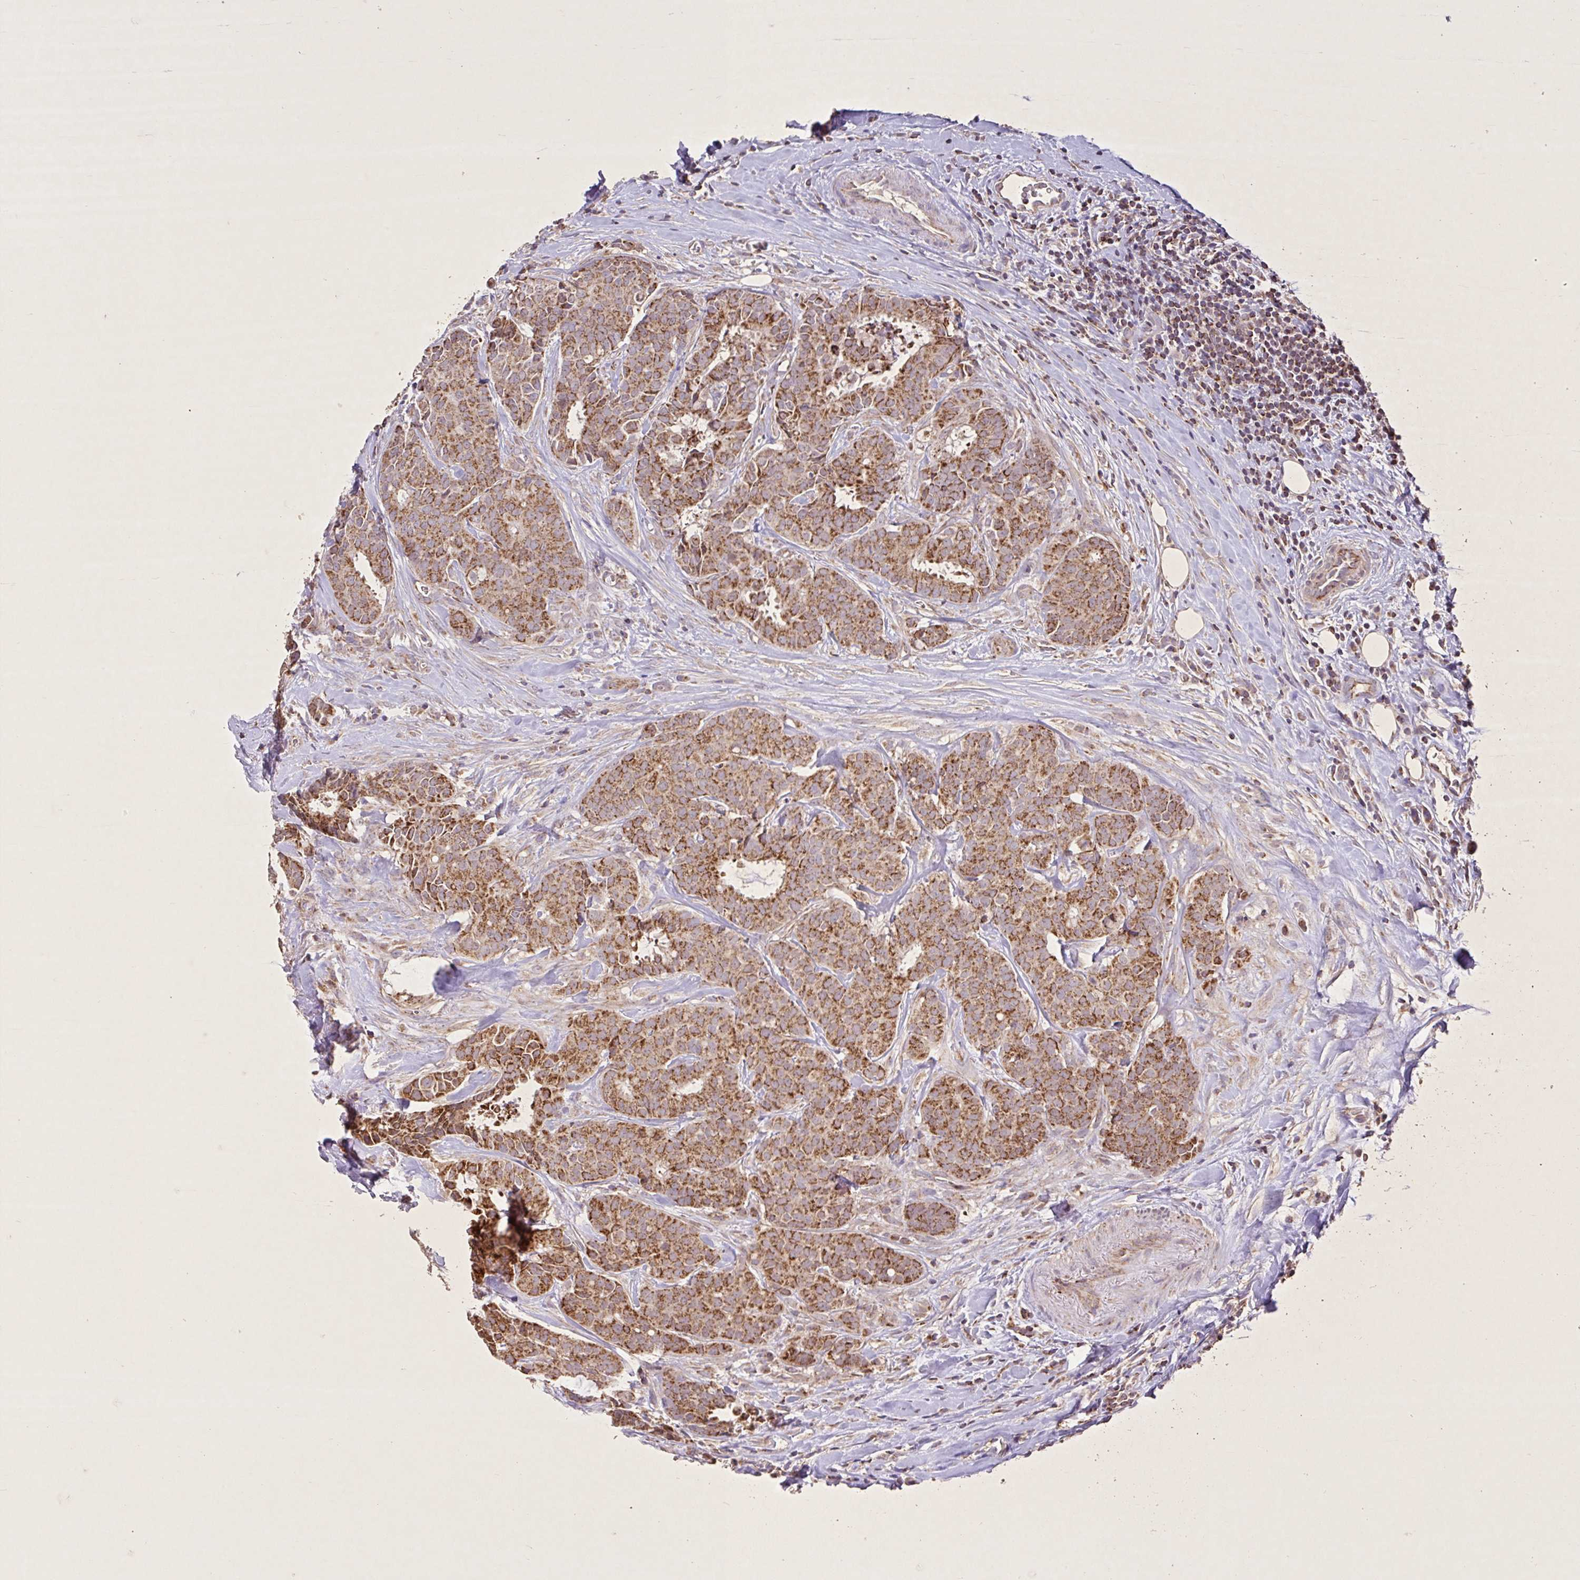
{"staining": {"intensity": "moderate", "quantity": ">75%", "location": "cytoplasmic/membranous"}, "tissue": "breast cancer", "cell_type": "Tumor cells", "image_type": "cancer", "snomed": [{"axis": "morphology", "description": "Duct carcinoma"}, {"axis": "topography", "description": "Breast"}], "caption": "Tumor cells reveal medium levels of moderate cytoplasmic/membranous expression in approximately >75% of cells in human breast cancer.", "gene": "AGK", "patient": {"sex": "female", "age": 84}}